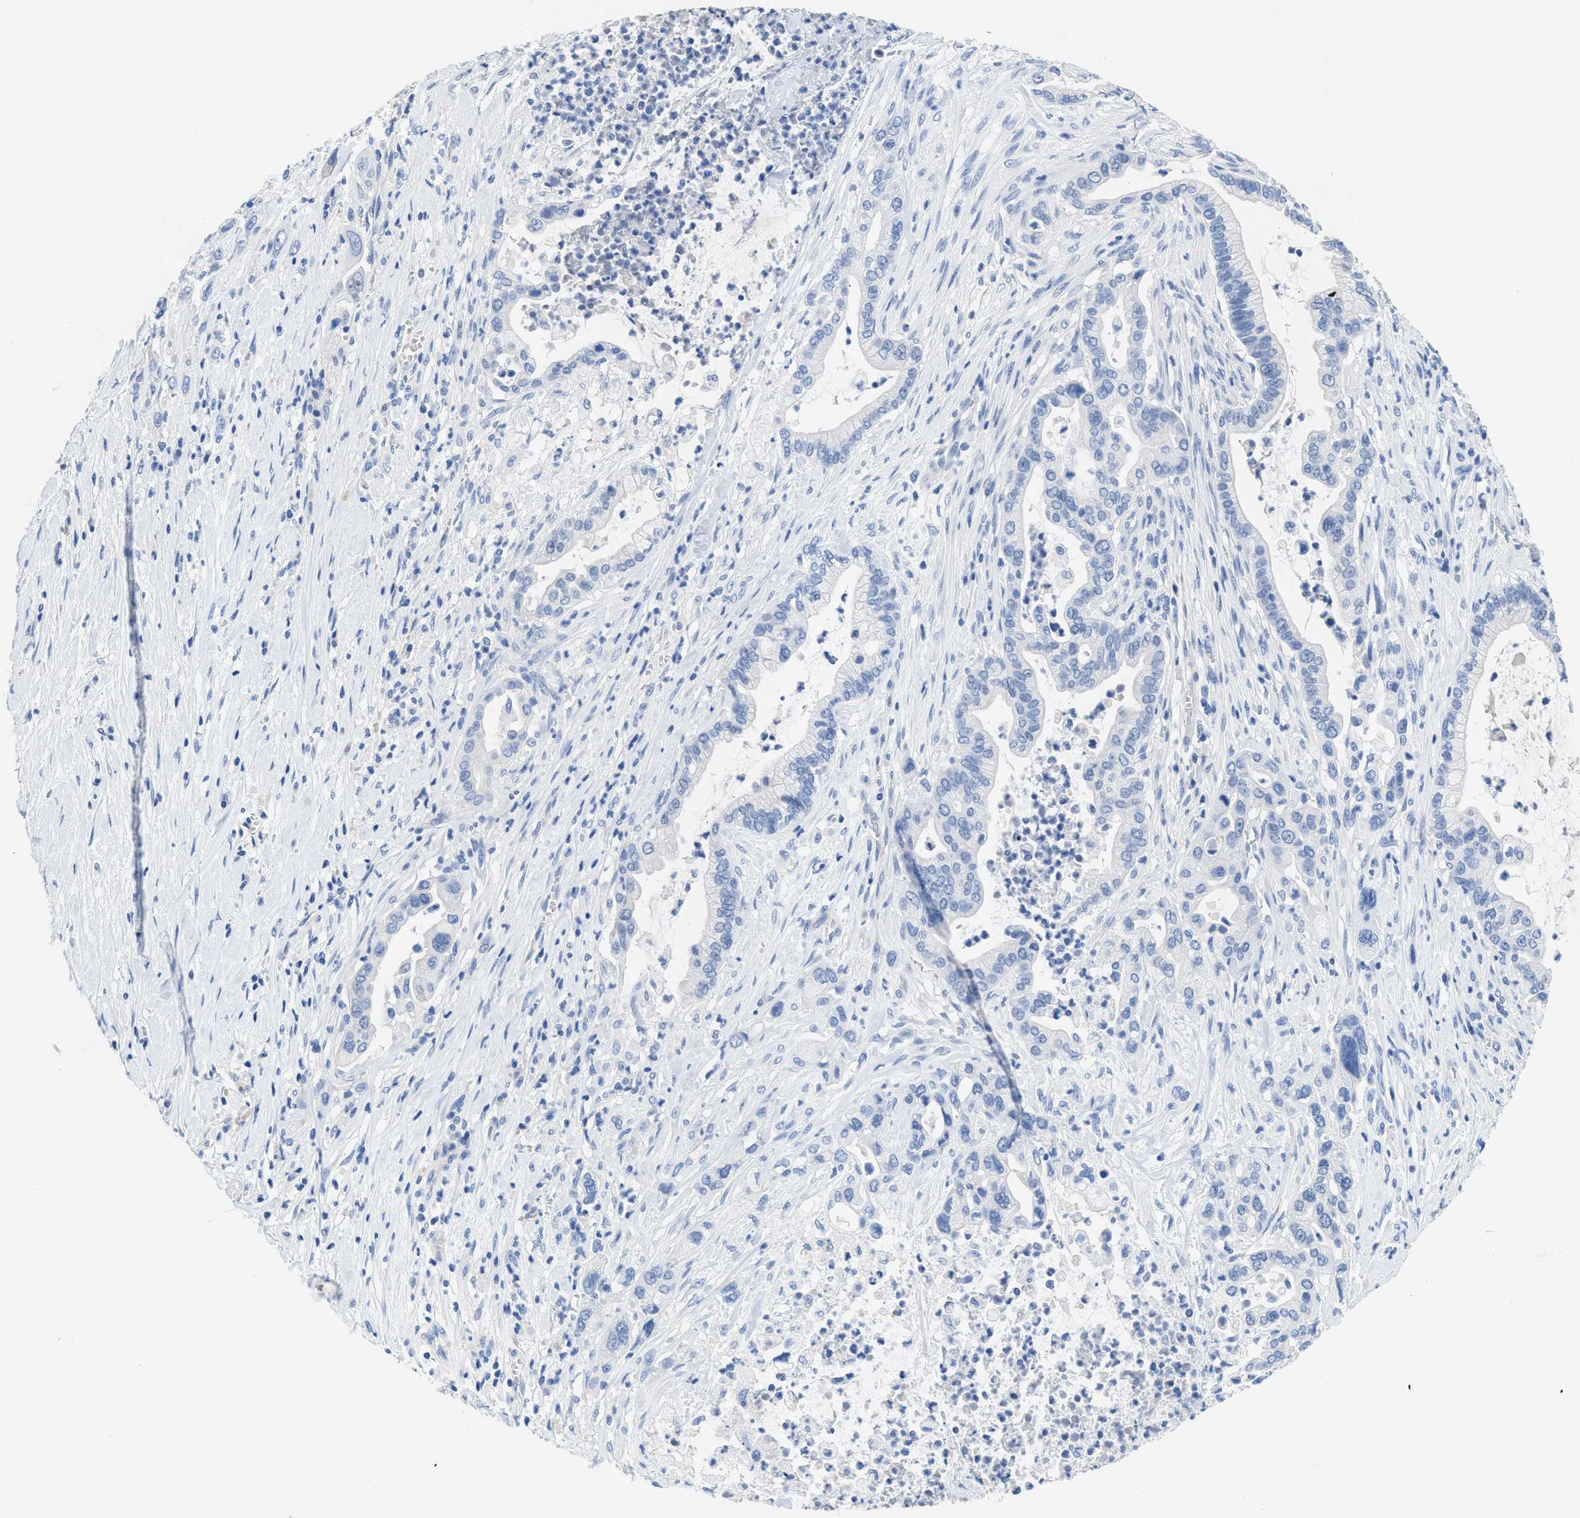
{"staining": {"intensity": "negative", "quantity": "none", "location": "none"}, "tissue": "pancreatic cancer", "cell_type": "Tumor cells", "image_type": "cancer", "snomed": [{"axis": "morphology", "description": "Adenocarcinoma, NOS"}, {"axis": "topography", "description": "Pancreas"}], "caption": "There is no significant expression in tumor cells of adenocarcinoma (pancreatic). (DAB (3,3'-diaminobenzidine) immunohistochemistry visualized using brightfield microscopy, high magnification).", "gene": "SLFN13", "patient": {"sex": "male", "age": 69}}